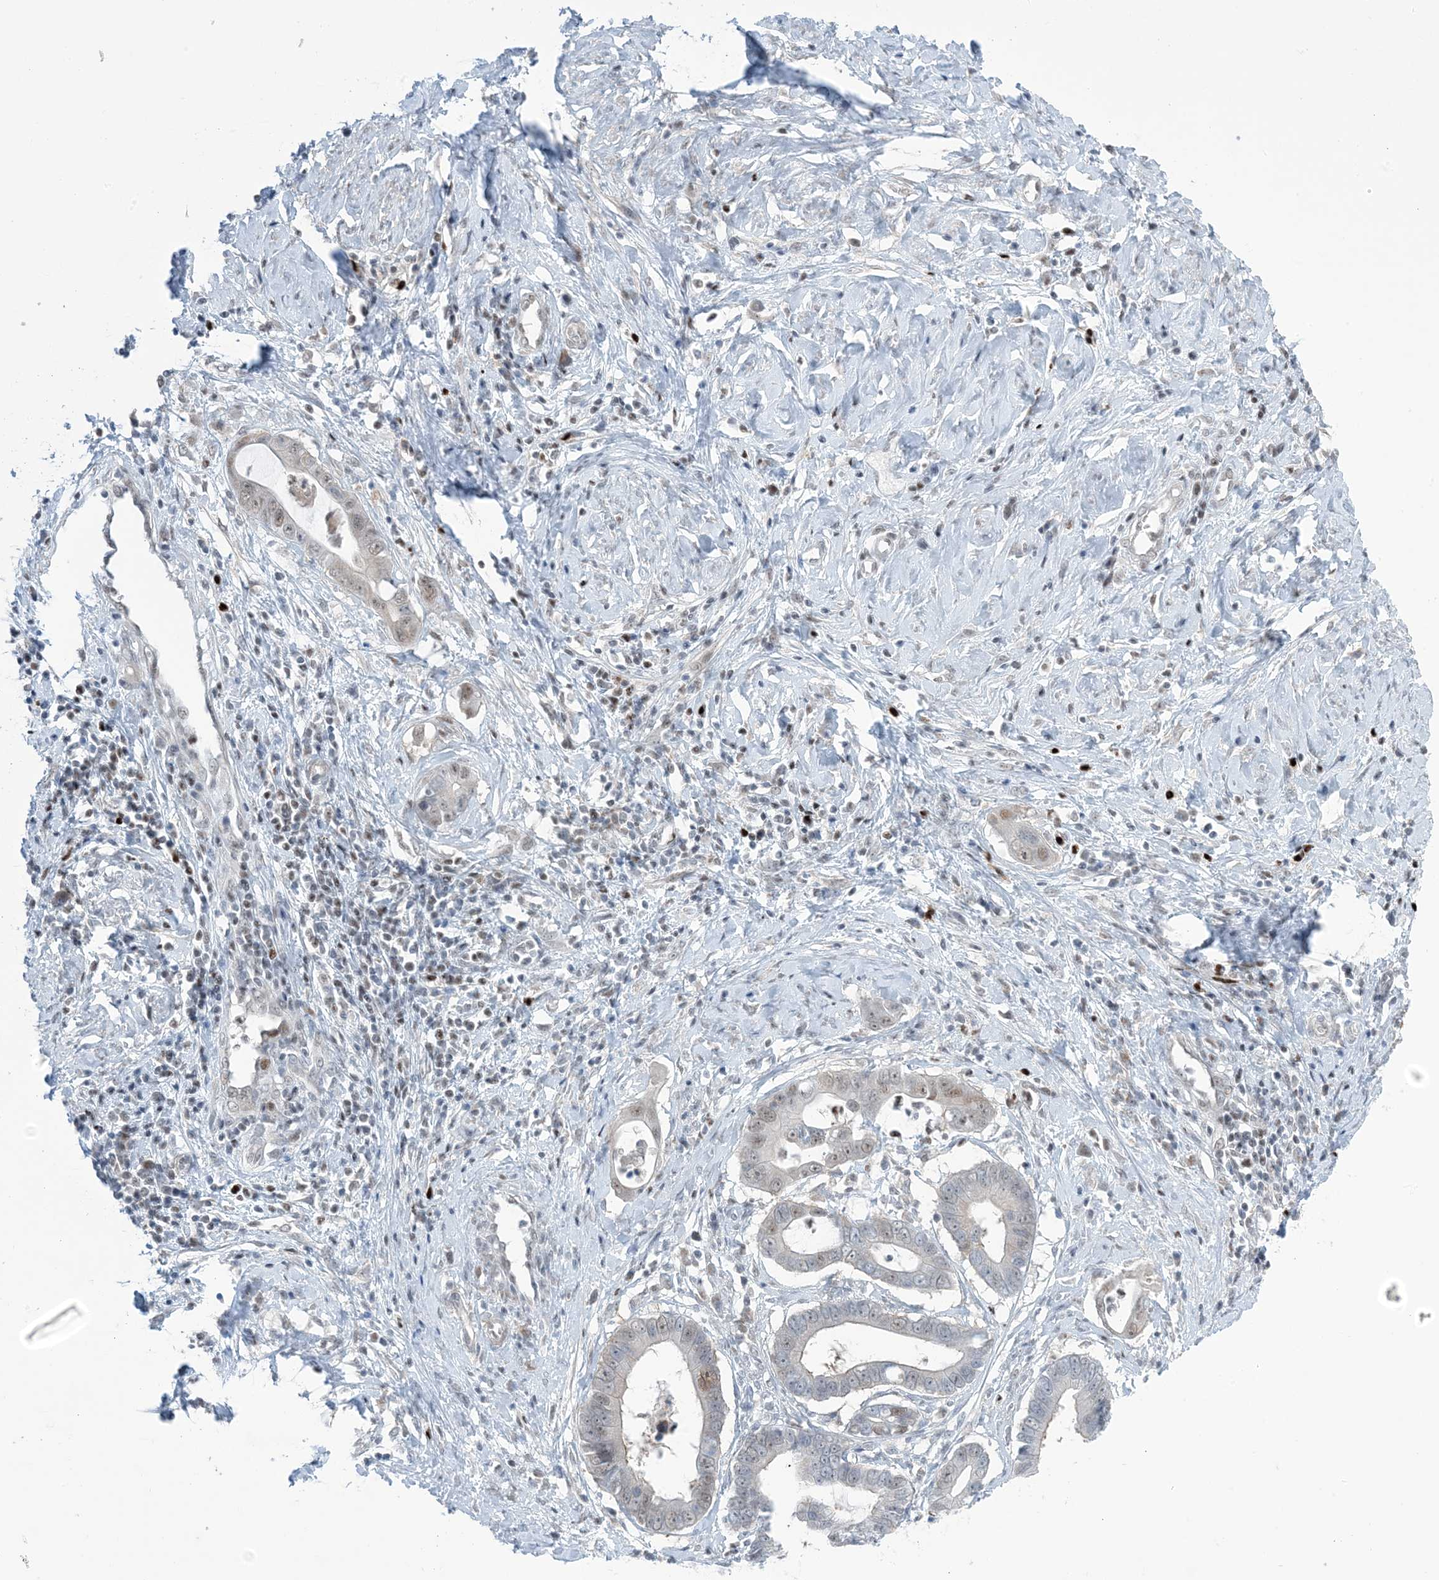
{"staining": {"intensity": "moderate", "quantity": "<25%", "location": "nuclear"}, "tissue": "cervical cancer", "cell_type": "Tumor cells", "image_type": "cancer", "snomed": [{"axis": "morphology", "description": "Adenocarcinoma, NOS"}, {"axis": "topography", "description": "Cervix"}], "caption": "Cervical cancer was stained to show a protein in brown. There is low levels of moderate nuclear staining in about <25% of tumor cells.", "gene": "TFPT", "patient": {"sex": "female", "age": 44}}